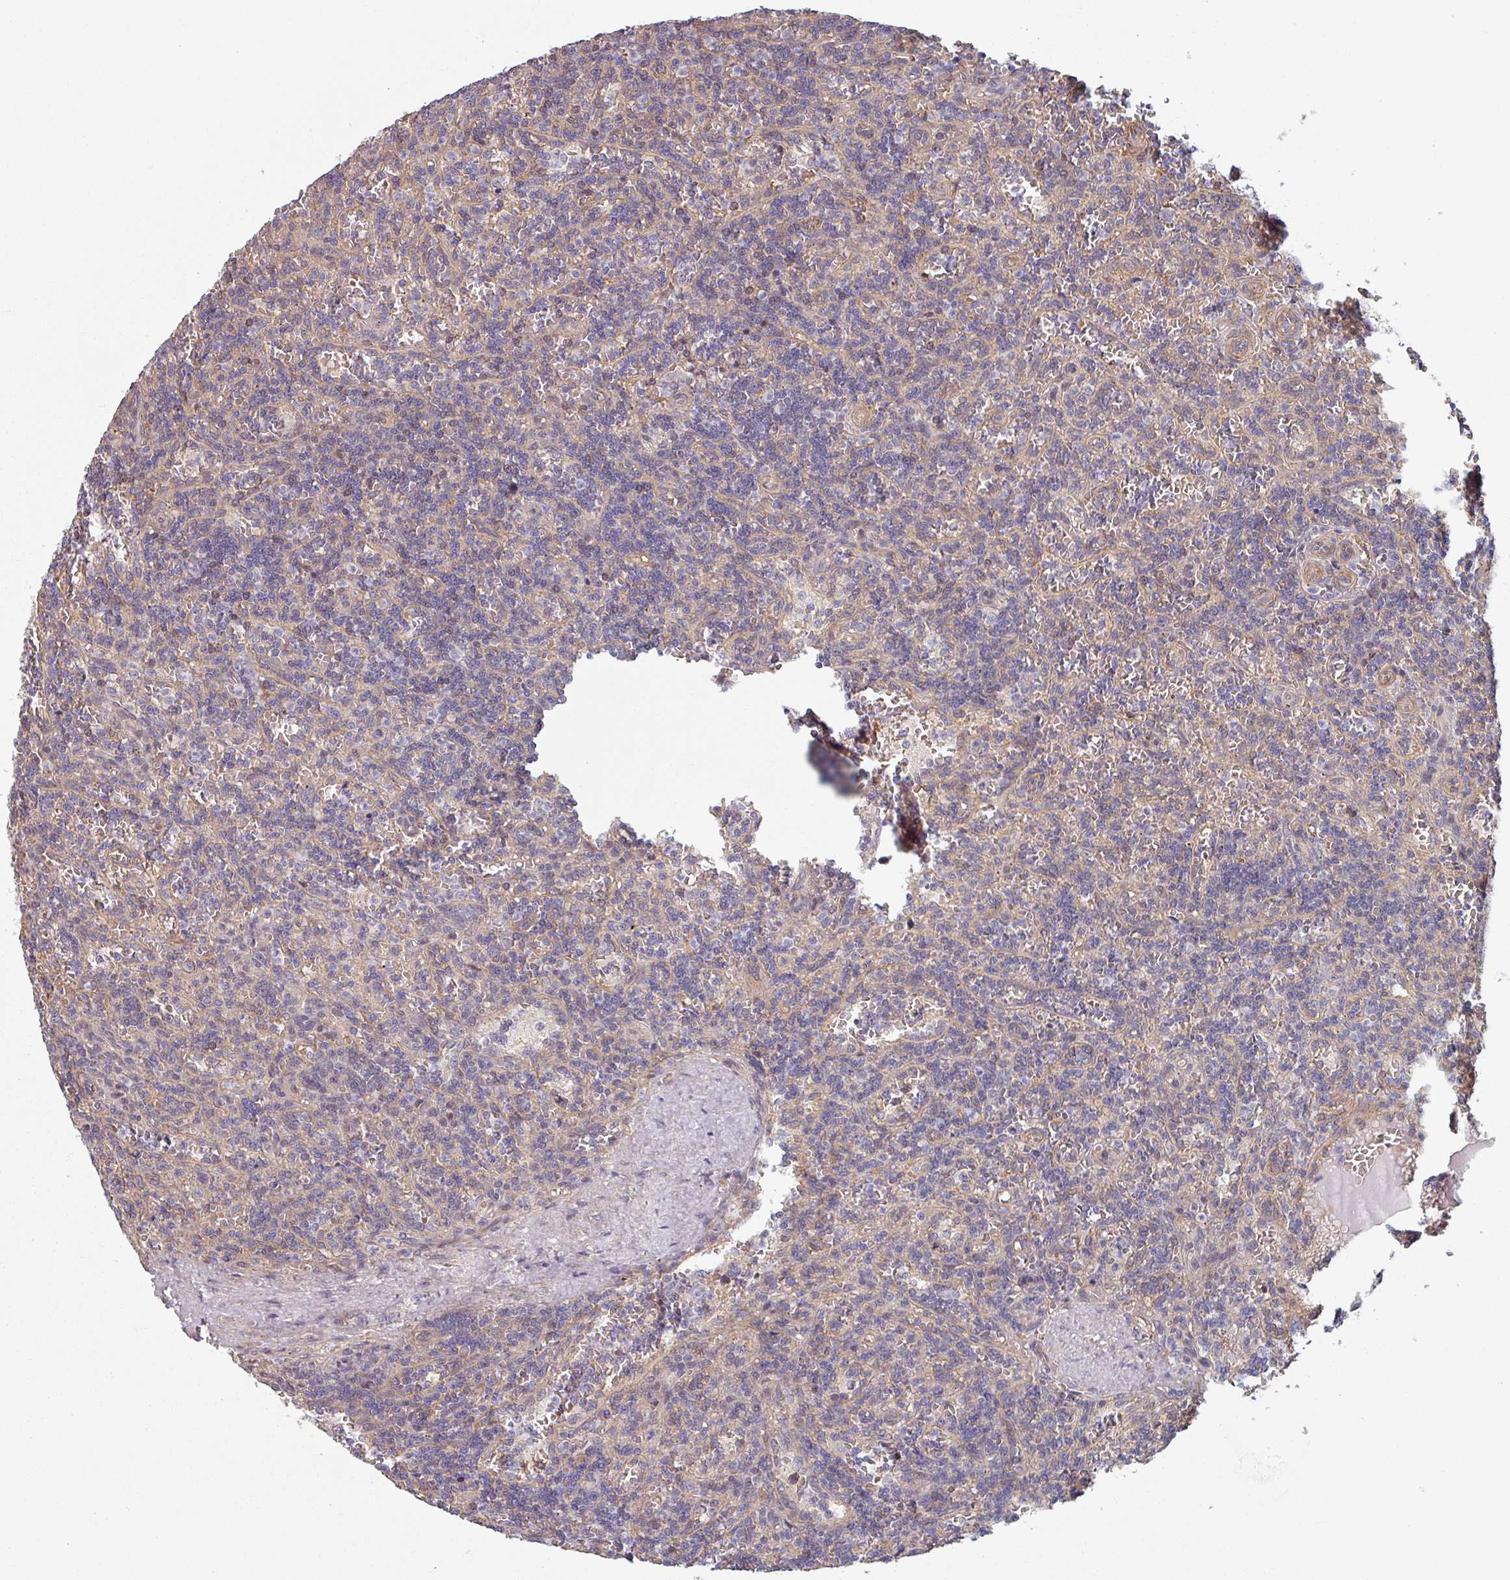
{"staining": {"intensity": "negative", "quantity": "none", "location": "none"}, "tissue": "lymphoma", "cell_type": "Tumor cells", "image_type": "cancer", "snomed": [{"axis": "morphology", "description": "Malignant lymphoma, non-Hodgkin's type, Low grade"}, {"axis": "topography", "description": "Spleen"}], "caption": "High magnification brightfield microscopy of lymphoma stained with DAB (brown) and counterstained with hematoxylin (blue): tumor cells show no significant expression.", "gene": "C4BPB", "patient": {"sex": "male", "age": 73}}